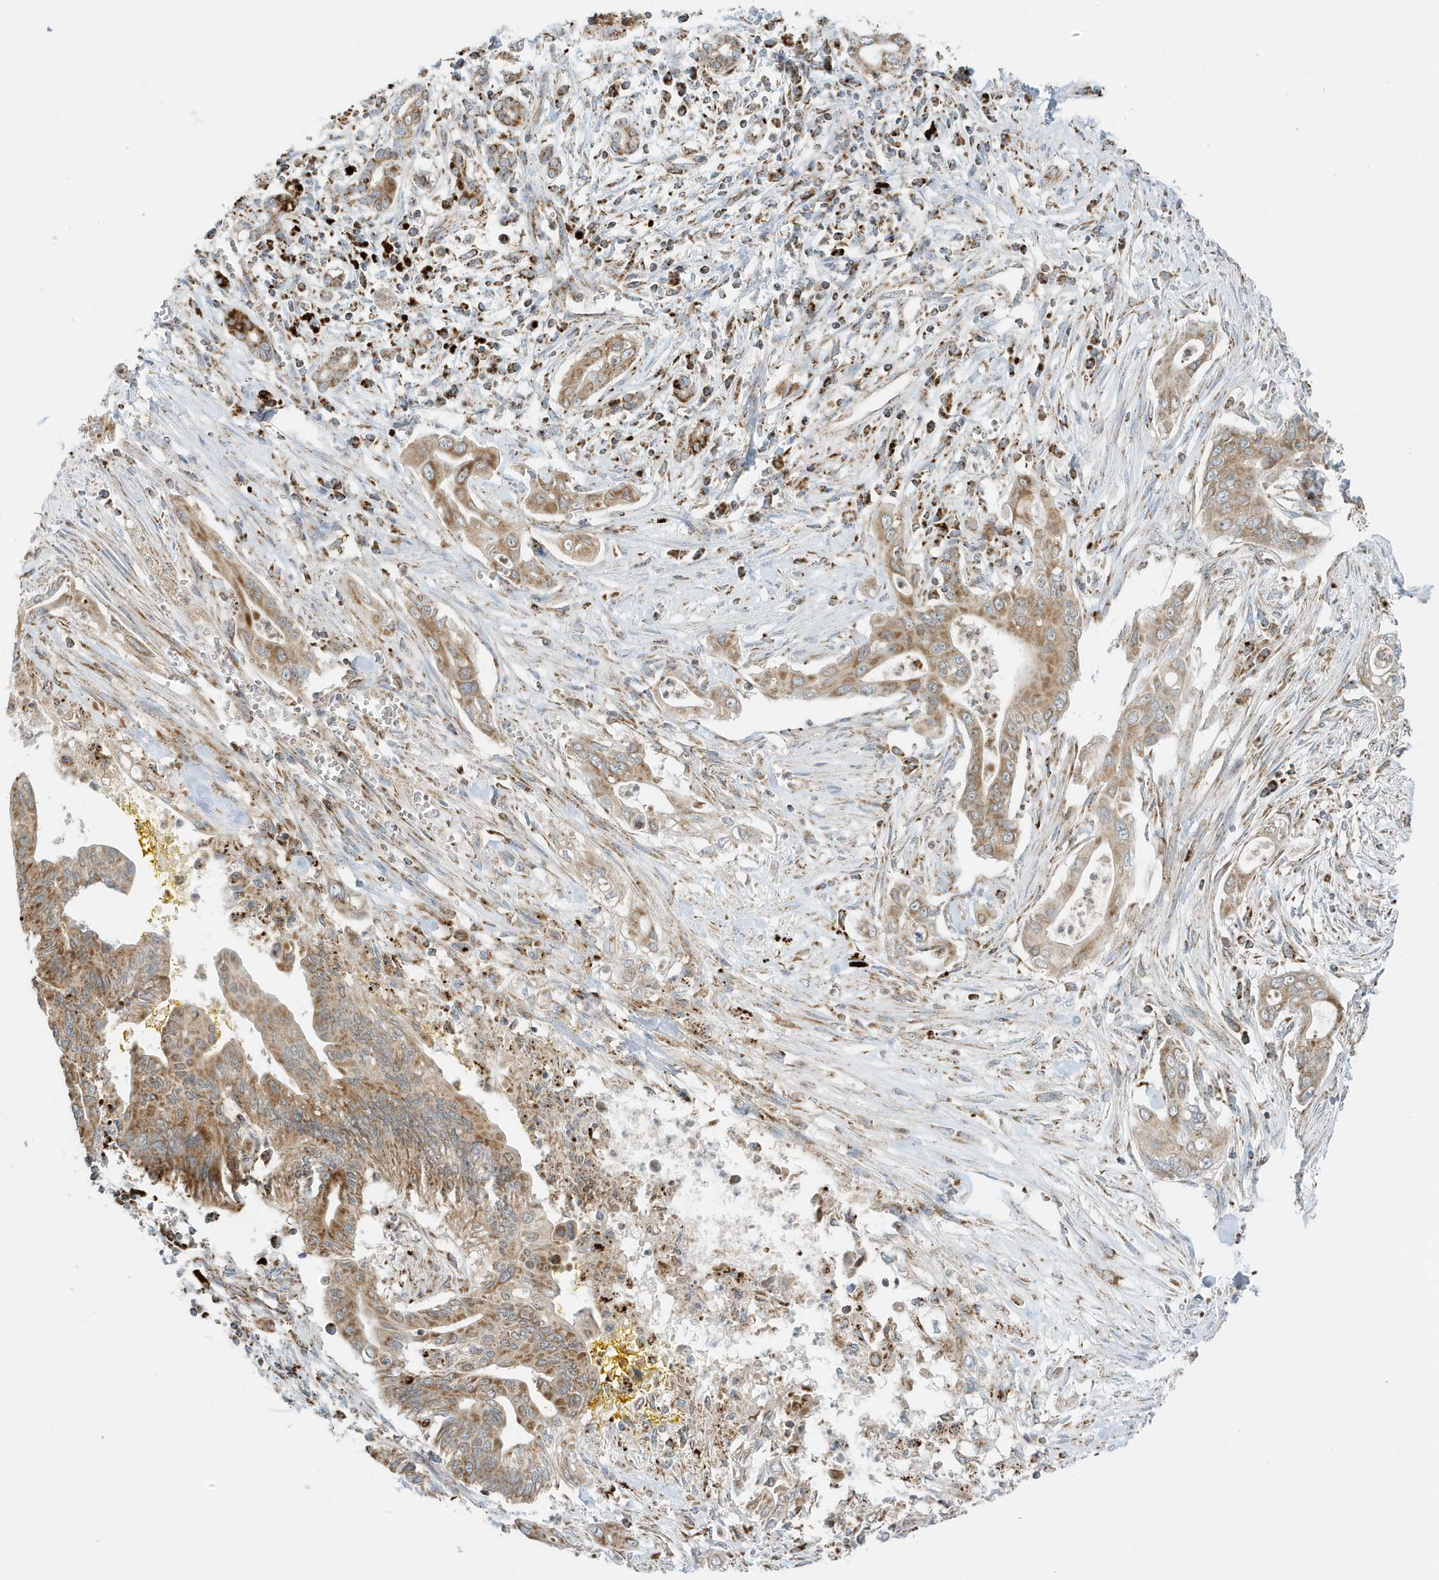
{"staining": {"intensity": "moderate", "quantity": ">75%", "location": "cytoplasmic/membranous"}, "tissue": "pancreatic cancer", "cell_type": "Tumor cells", "image_type": "cancer", "snomed": [{"axis": "morphology", "description": "Adenocarcinoma, NOS"}, {"axis": "topography", "description": "Pancreas"}], "caption": "DAB (3,3'-diaminobenzidine) immunohistochemical staining of adenocarcinoma (pancreatic) reveals moderate cytoplasmic/membranous protein expression in about >75% of tumor cells.", "gene": "ATP5ME", "patient": {"sex": "male", "age": 58}}